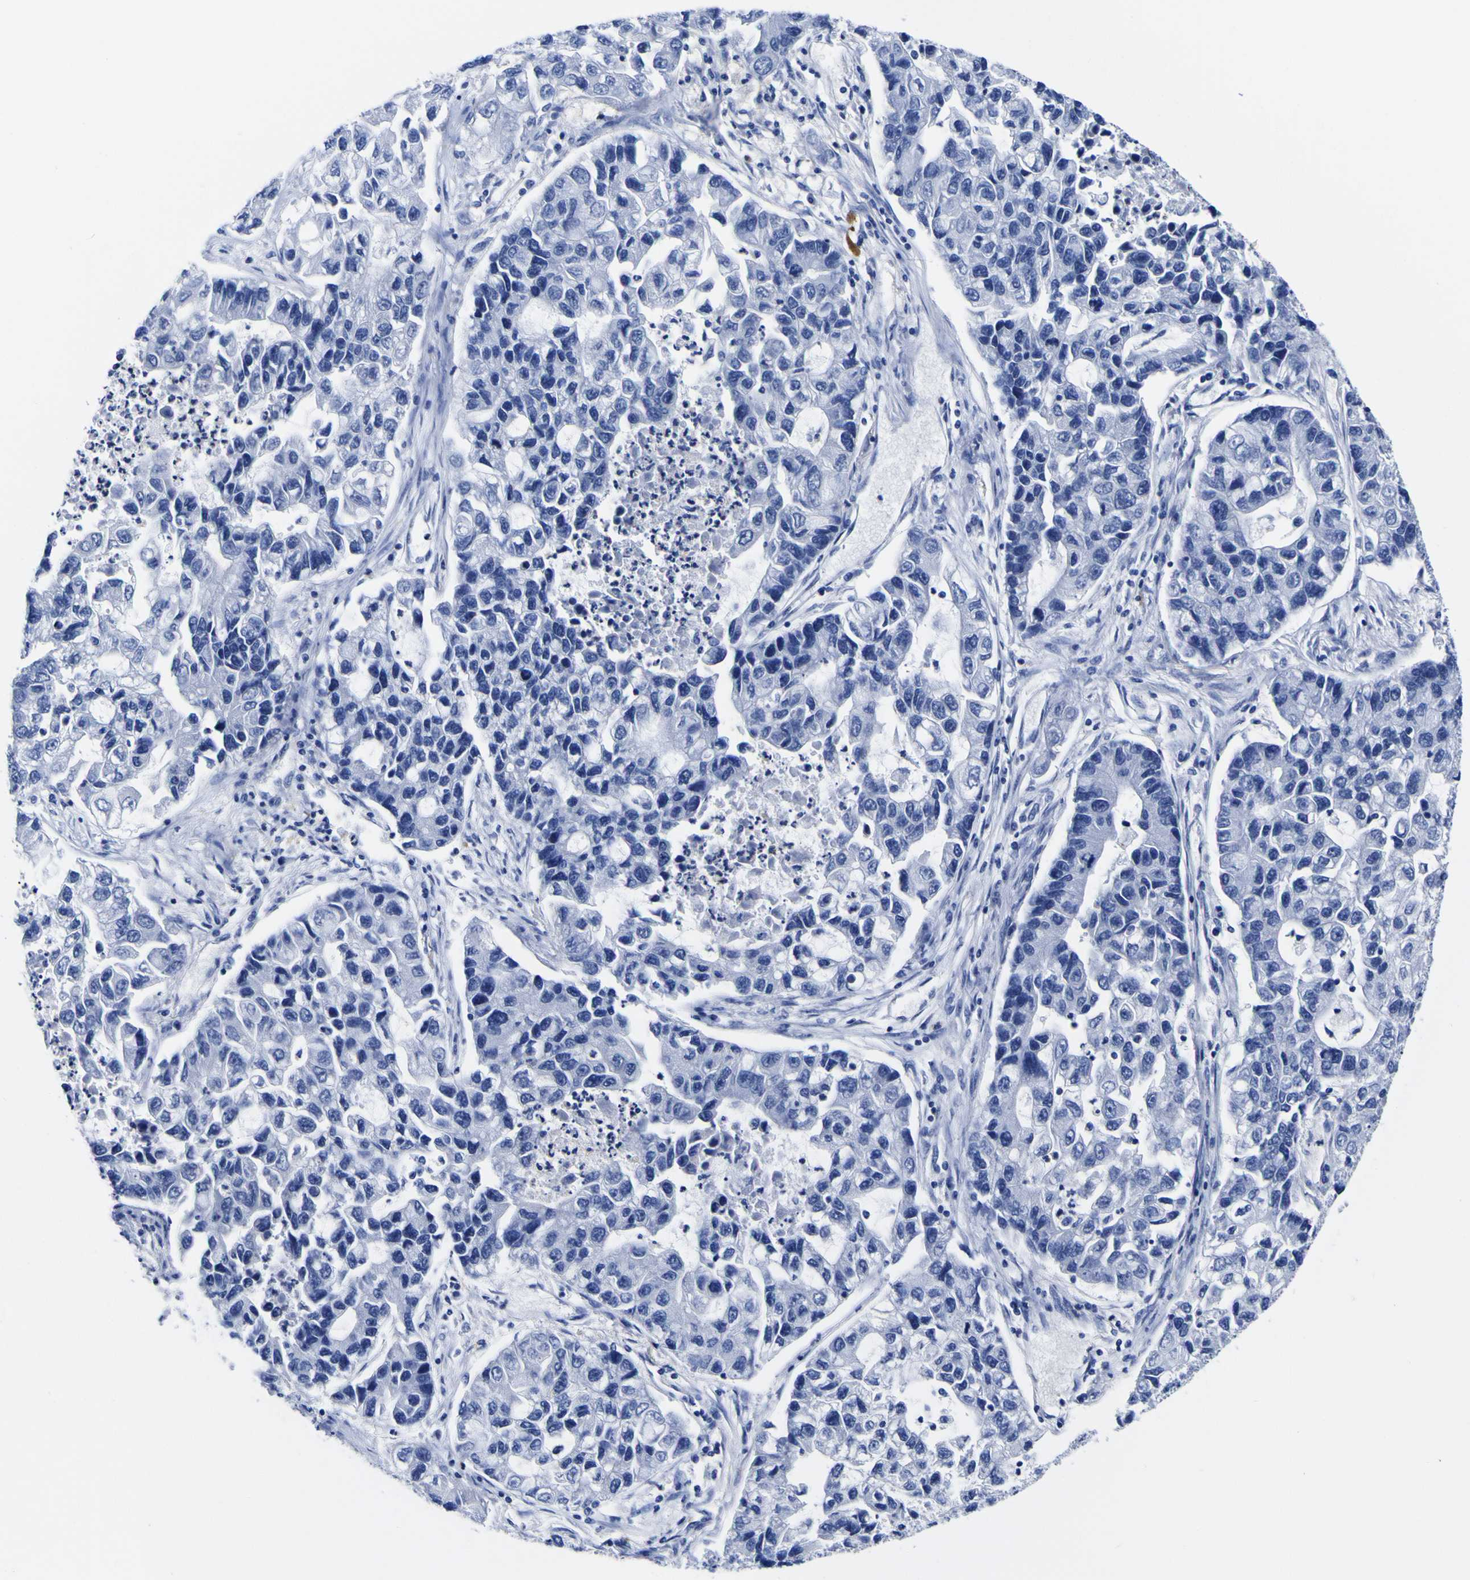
{"staining": {"intensity": "negative", "quantity": "none", "location": "none"}, "tissue": "lung cancer", "cell_type": "Tumor cells", "image_type": "cancer", "snomed": [{"axis": "morphology", "description": "Adenocarcinoma, NOS"}, {"axis": "topography", "description": "Lung"}], "caption": "This is an IHC photomicrograph of adenocarcinoma (lung). There is no staining in tumor cells.", "gene": "HLA-DQA1", "patient": {"sex": "female", "age": 51}}